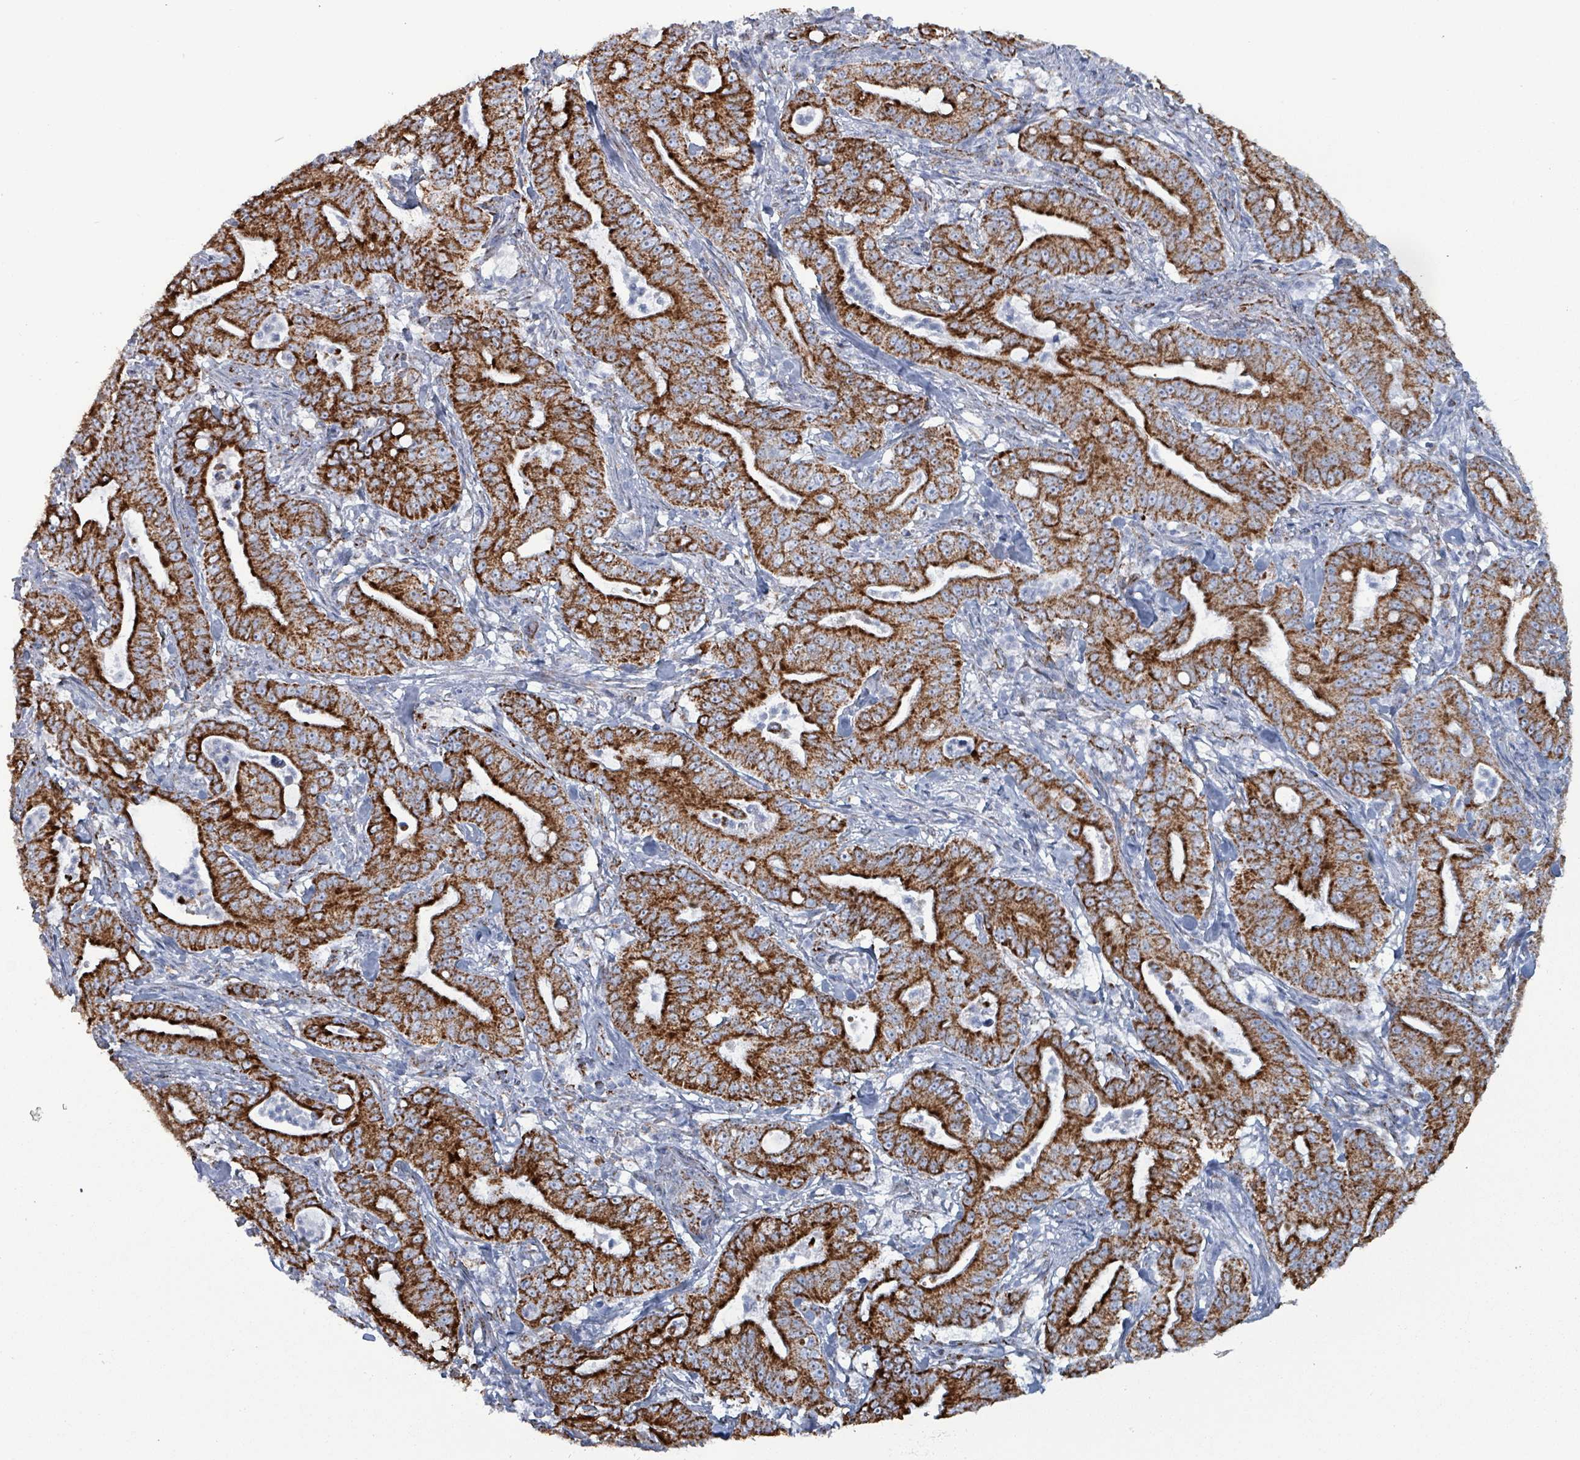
{"staining": {"intensity": "strong", "quantity": ">75%", "location": "cytoplasmic/membranous"}, "tissue": "pancreatic cancer", "cell_type": "Tumor cells", "image_type": "cancer", "snomed": [{"axis": "morphology", "description": "Adenocarcinoma, NOS"}, {"axis": "topography", "description": "Pancreas"}], "caption": "Pancreatic adenocarcinoma stained with DAB IHC exhibits high levels of strong cytoplasmic/membranous staining in about >75% of tumor cells.", "gene": "IDH3B", "patient": {"sex": "male", "age": 71}}